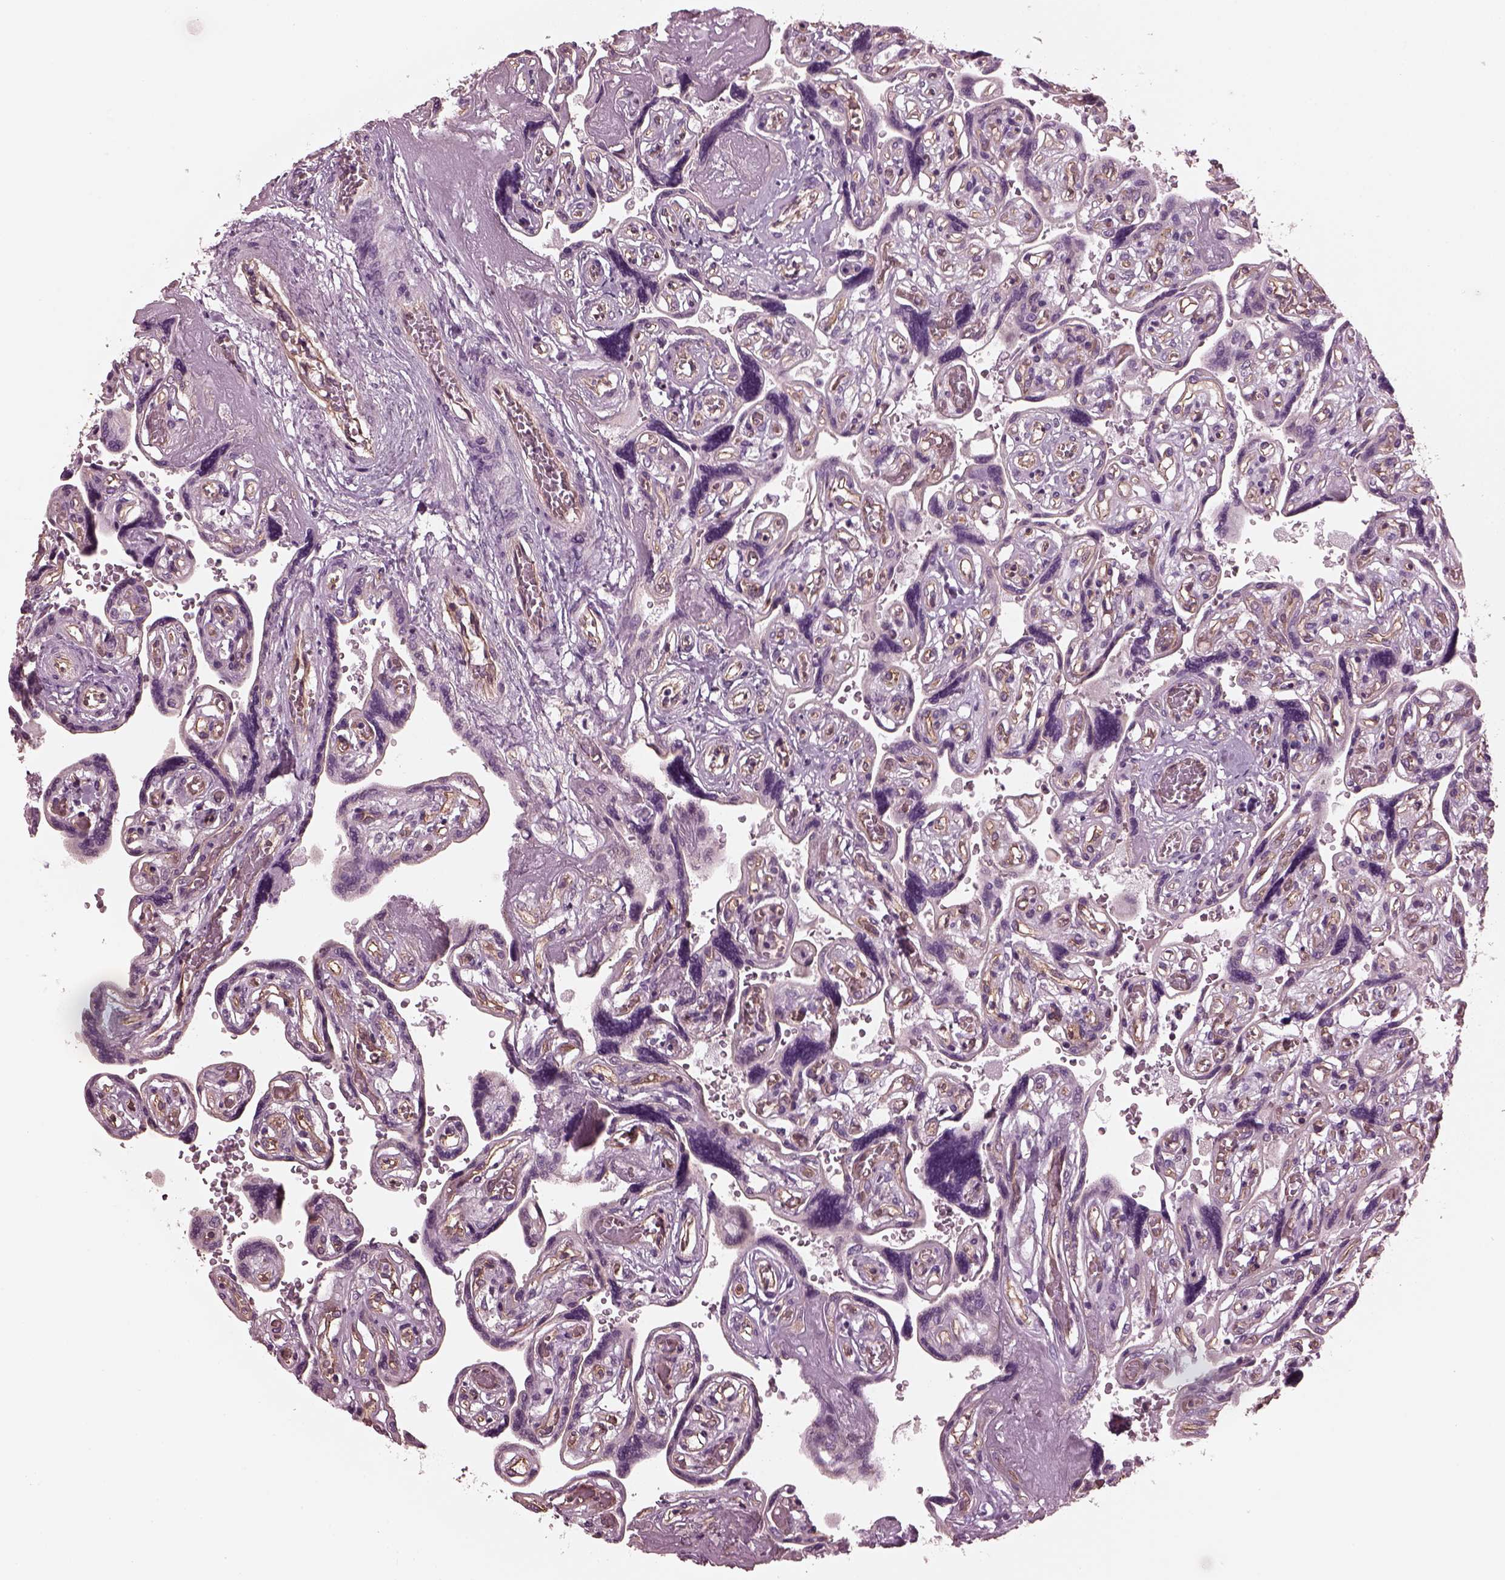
{"staining": {"intensity": "negative", "quantity": "none", "location": "none"}, "tissue": "placenta", "cell_type": "Decidual cells", "image_type": "normal", "snomed": [{"axis": "morphology", "description": "Normal tissue, NOS"}, {"axis": "topography", "description": "Placenta"}], "caption": "The IHC image has no significant staining in decidual cells of placenta. The staining was performed using DAB to visualize the protein expression in brown, while the nuclei were stained in blue with hematoxylin (Magnification: 20x).", "gene": "ODAD1", "patient": {"sex": "female", "age": 32}}